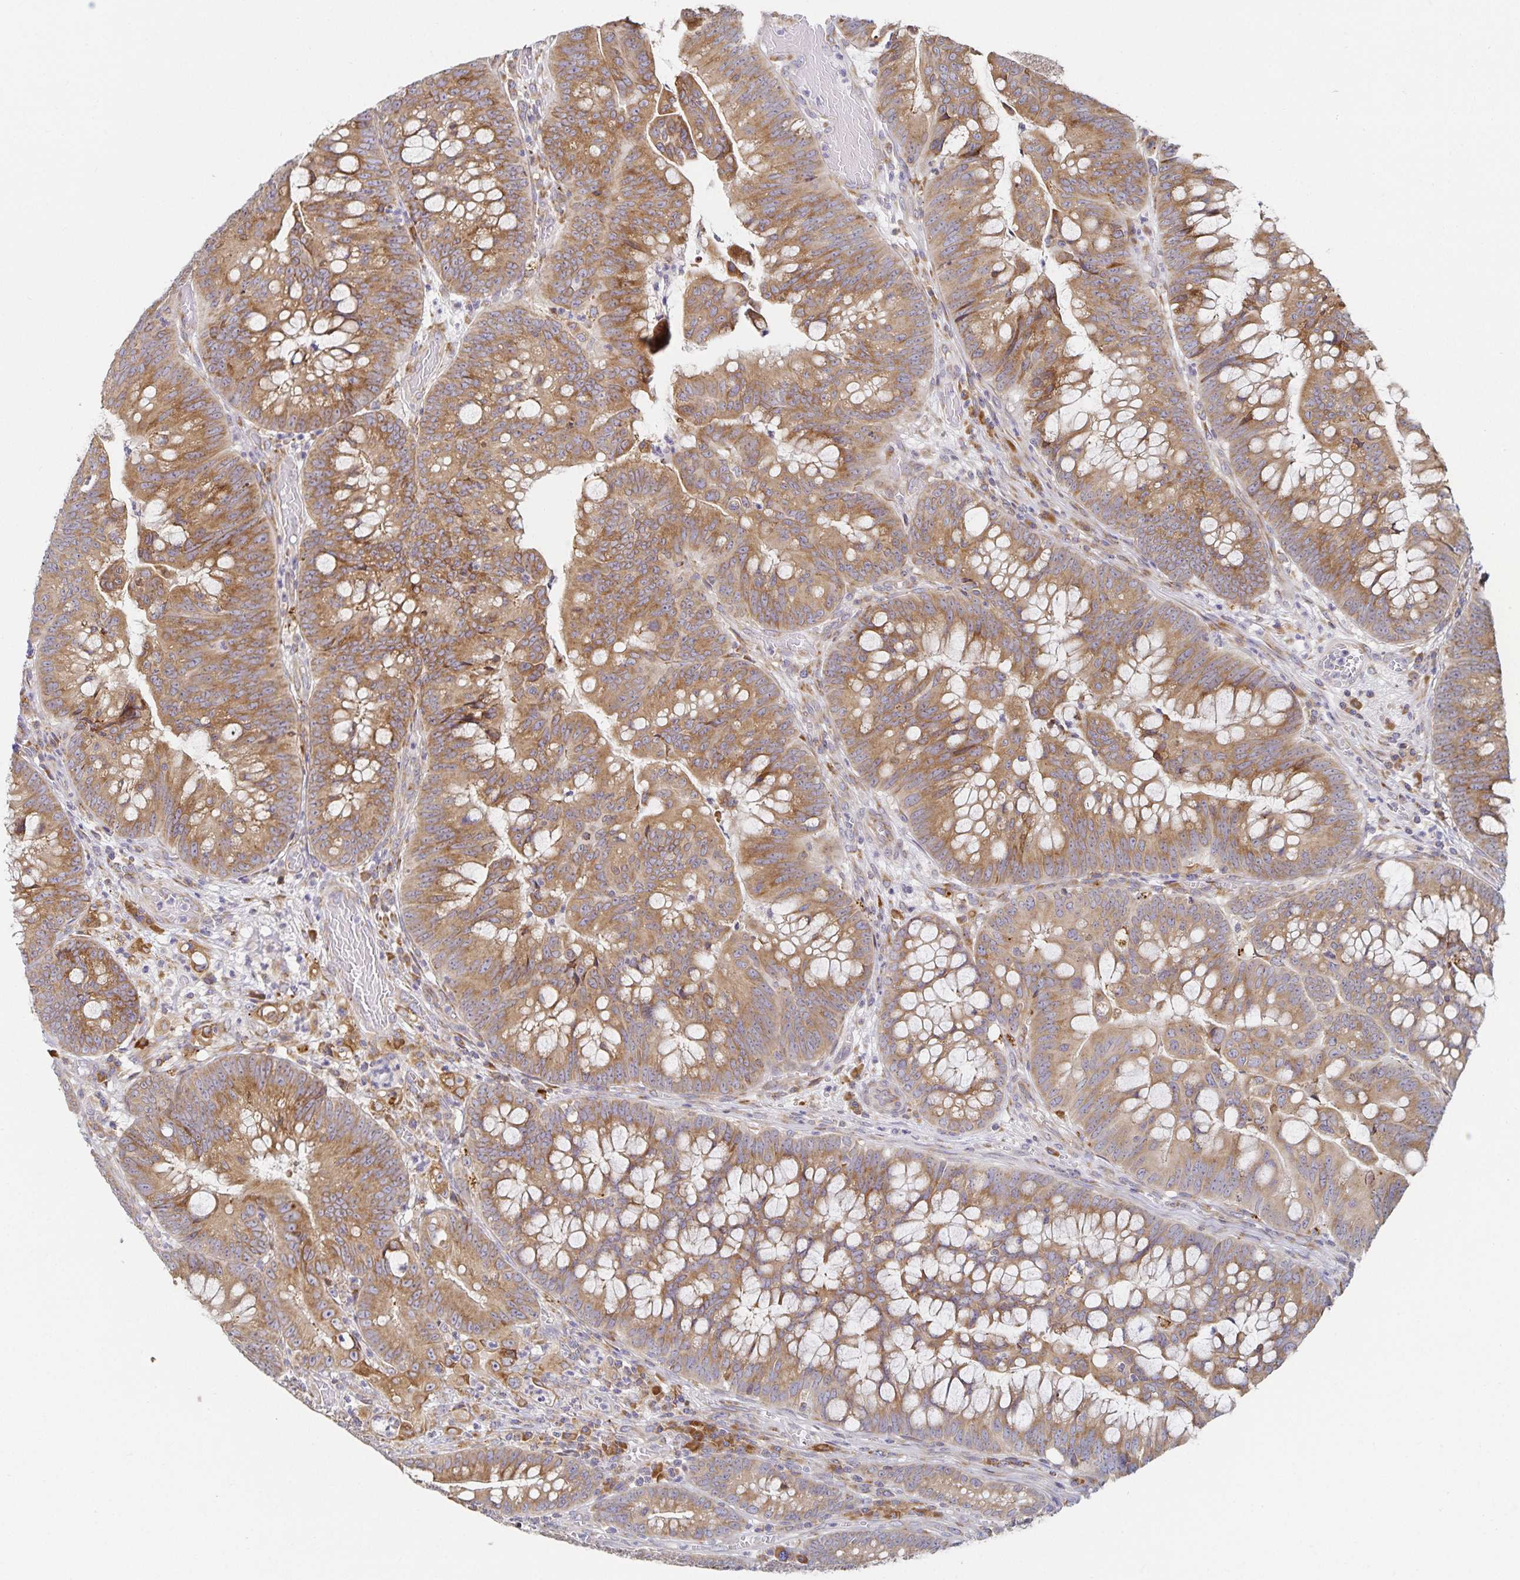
{"staining": {"intensity": "moderate", "quantity": ">75%", "location": "cytoplasmic/membranous"}, "tissue": "colorectal cancer", "cell_type": "Tumor cells", "image_type": "cancer", "snomed": [{"axis": "morphology", "description": "Adenocarcinoma, NOS"}, {"axis": "topography", "description": "Colon"}], "caption": "Immunohistochemistry (IHC) staining of adenocarcinoma (colorectal), which reveals medium levels of moderate cytoplasmic/membranous staining in about >75% of tumor cells indicating moderate cytoplasmic/membranous protein positivity. The staining was performed using DAB (brown) for protein detection and nuclei were counterstained in hematoxylin (blue).", "gene": "NOMO1", "patient": {"sex": "male", "age": 62}}